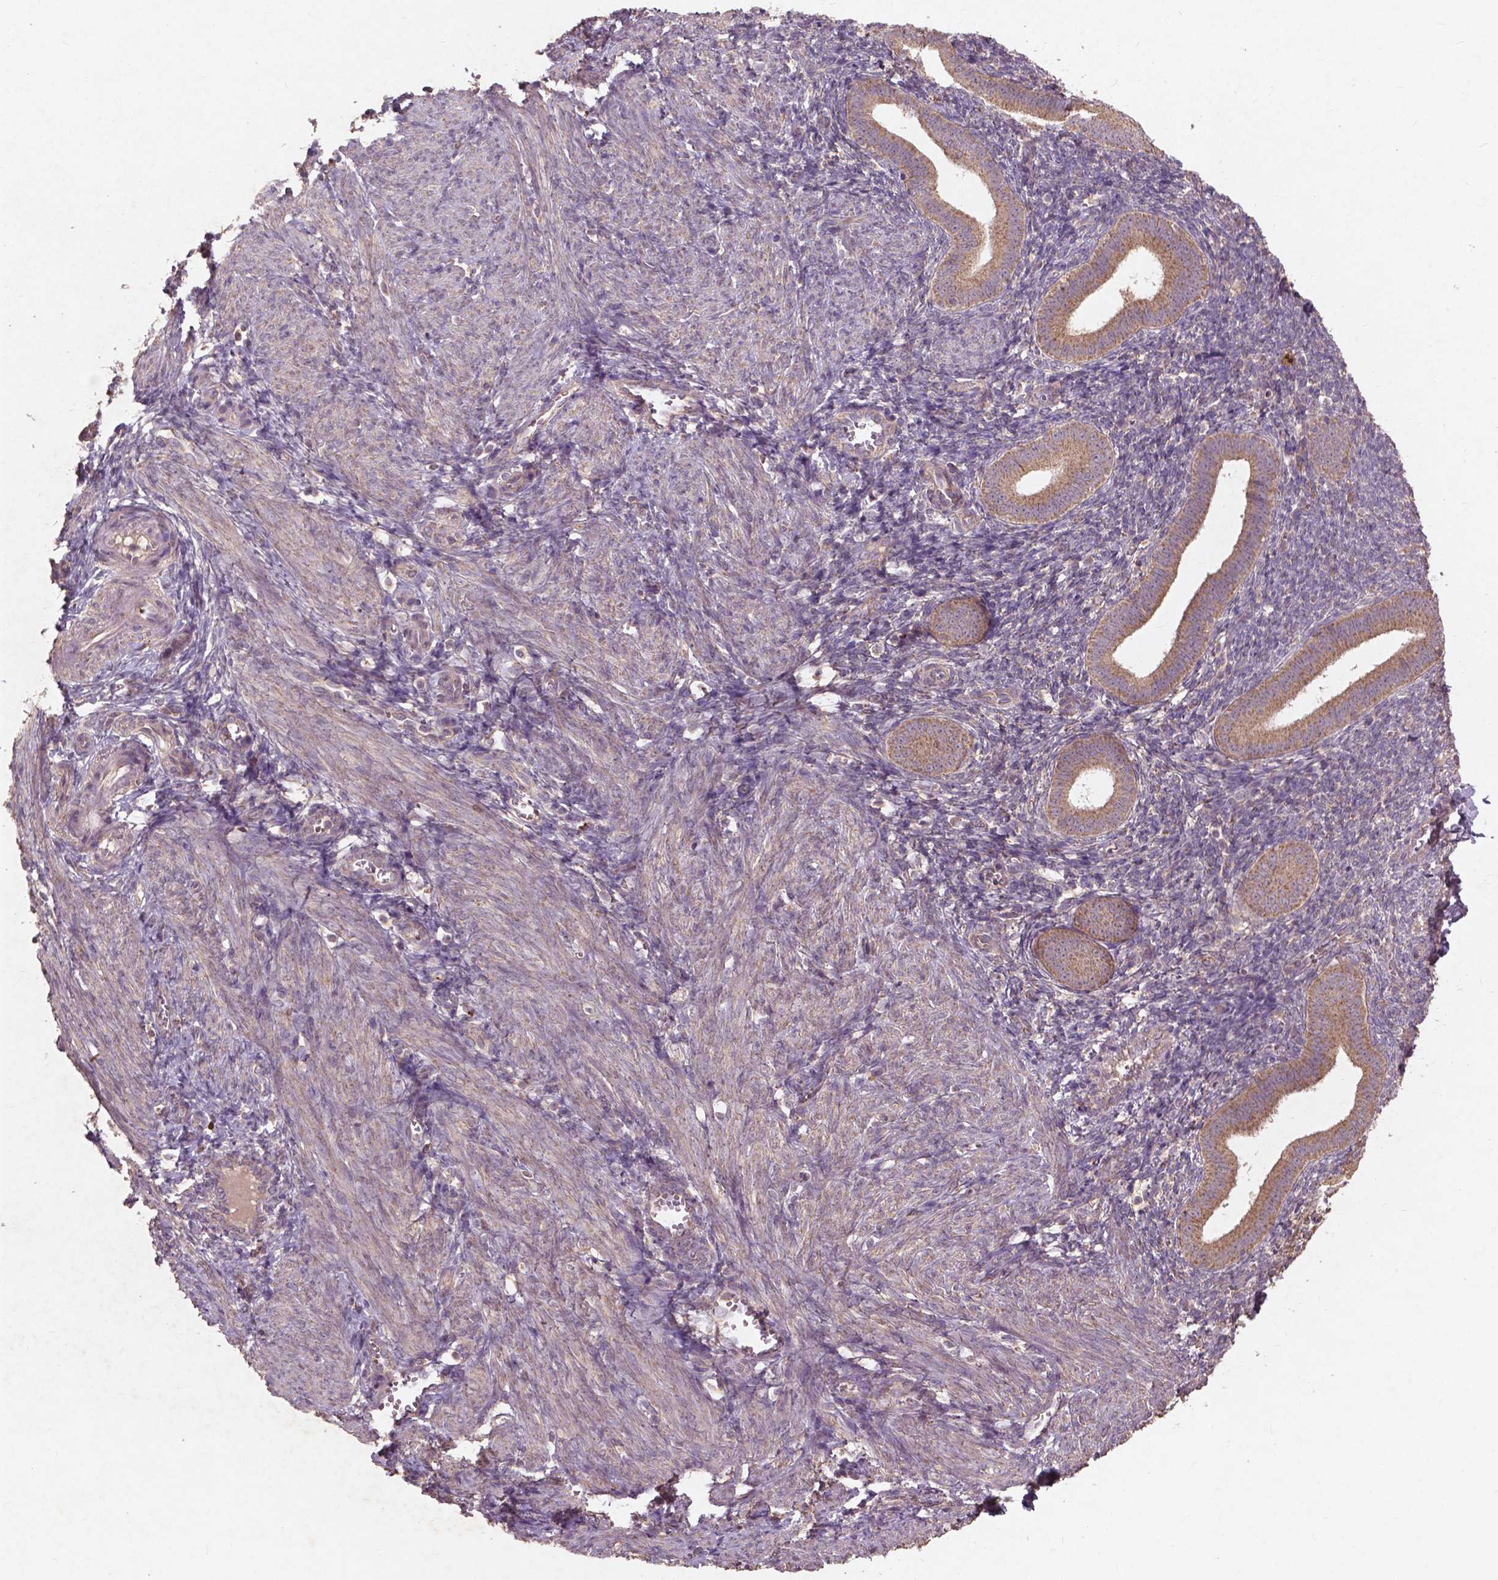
{"staining": {"intensity": "negative", "quantity": "none", "location": "none"}, "tissue": "endometrium", "cell_type": "Cells in endometrial stroma", "image_type": "normal", "snomed": [{"axis": "morphology", "description": "Normal tissue, NOS"}, {"axis": "topography", "description": "Endometrium"}], "caption": "A high-resolution photomicrograph shows IHC staining of unremarkable endometrium, which demonstrates no significant positivity in cells in endometrial stroma.", "gene": "ST6GALNAC5", "patient": {"sex": "female", "age": 25}}